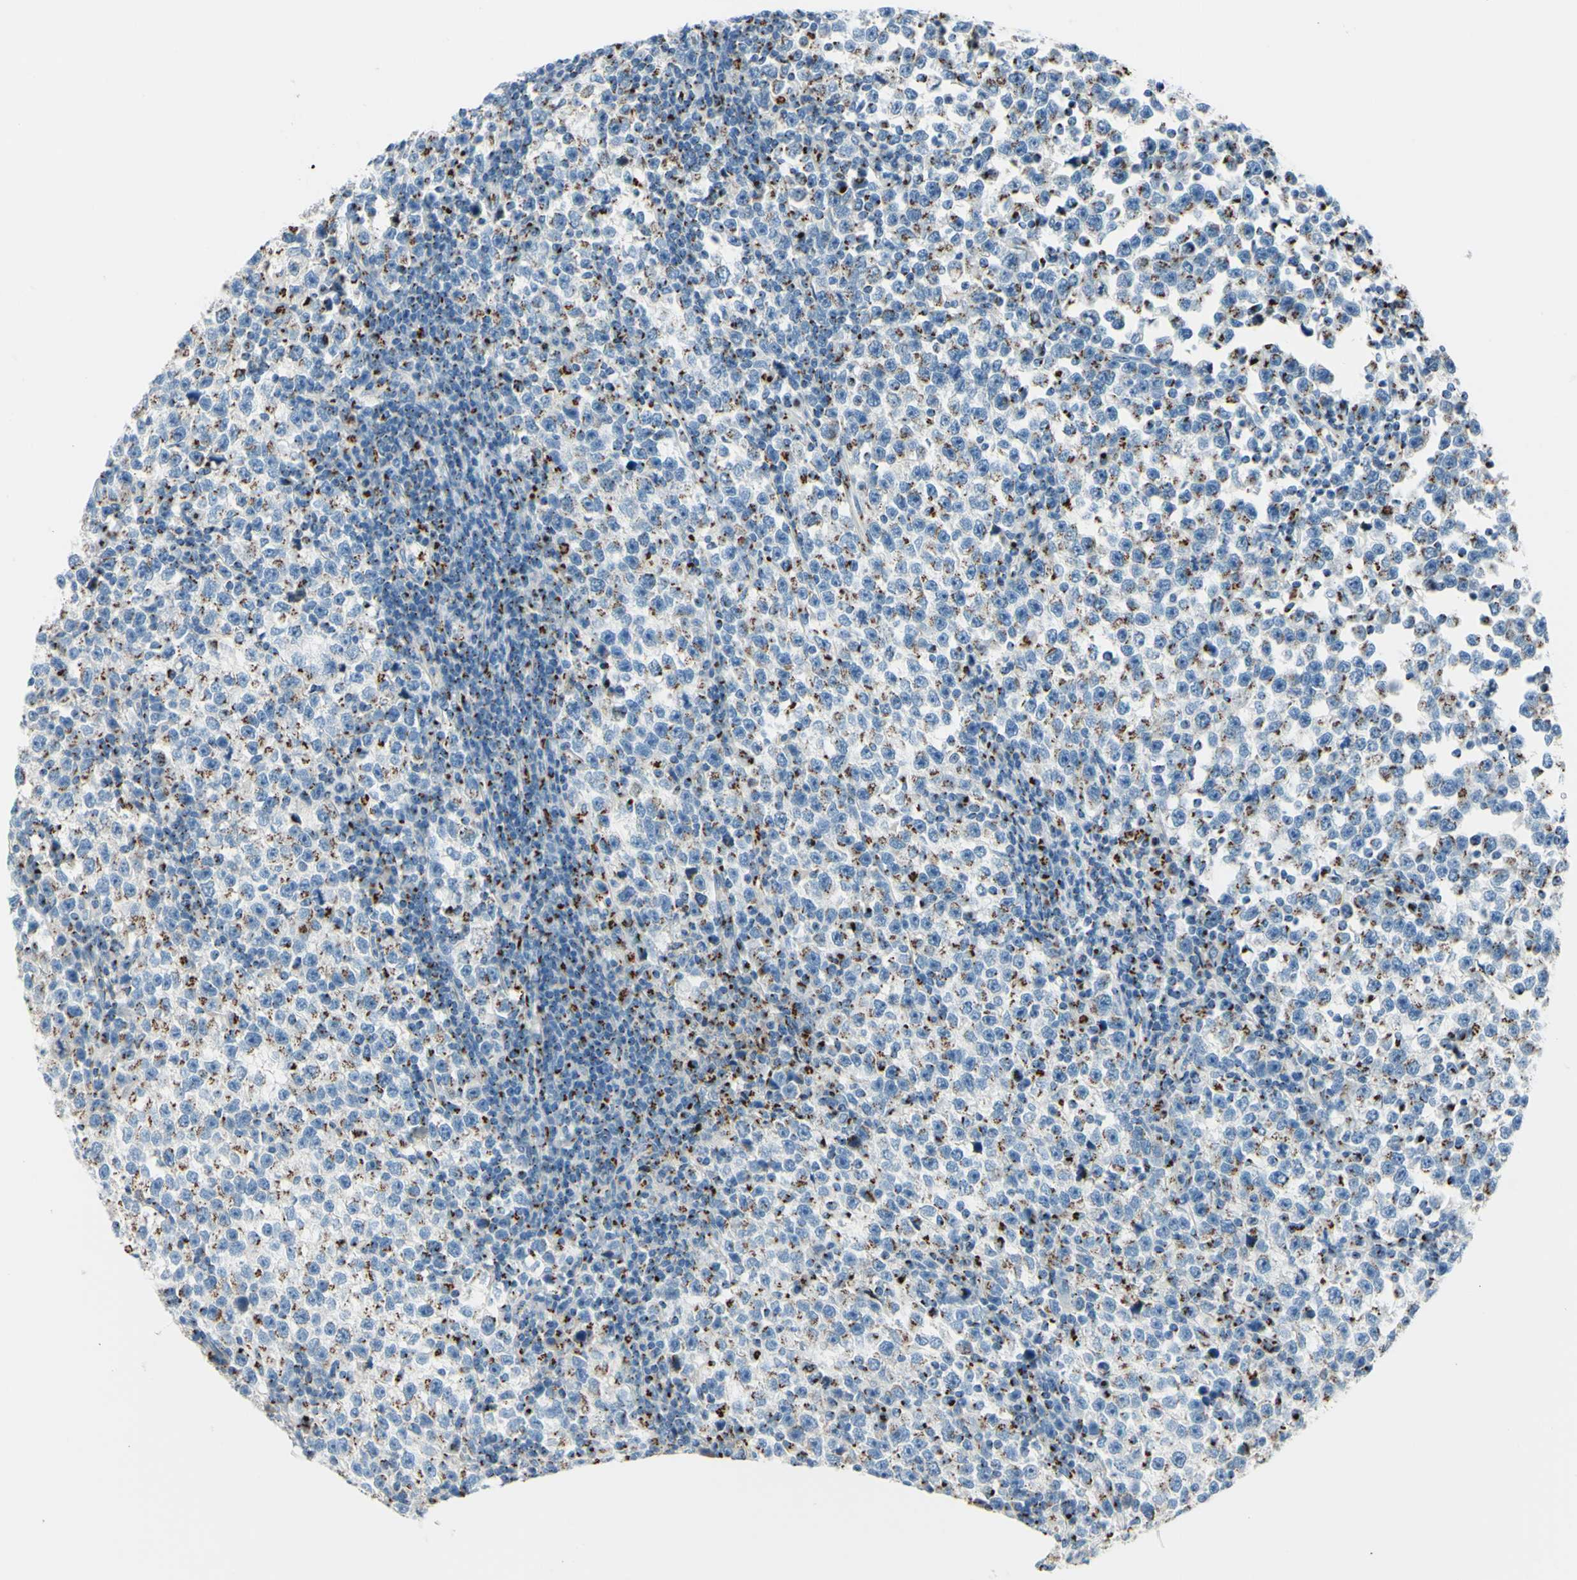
{"staining": {"intensity": "moderate", "quantity": "25%-75%", "location": "cytoplasmic/membranous"}, "tissue": "testis cancer", "cell_type": "Tumor cells", "image_type": "cancer", "snomed": [{"axis": "morphology", "description": "Seminoma, NOS"}, {"axis": "topography", "description": "Testis"}], "caption": "Moderate cytoplasmic/membranous expression for a protein is present in about 25%-75% of tumor cells of testis cancer using immunohistochemistry.", "gene": "B4GALT1", "patient": {"sex": "male", "age": 43}}